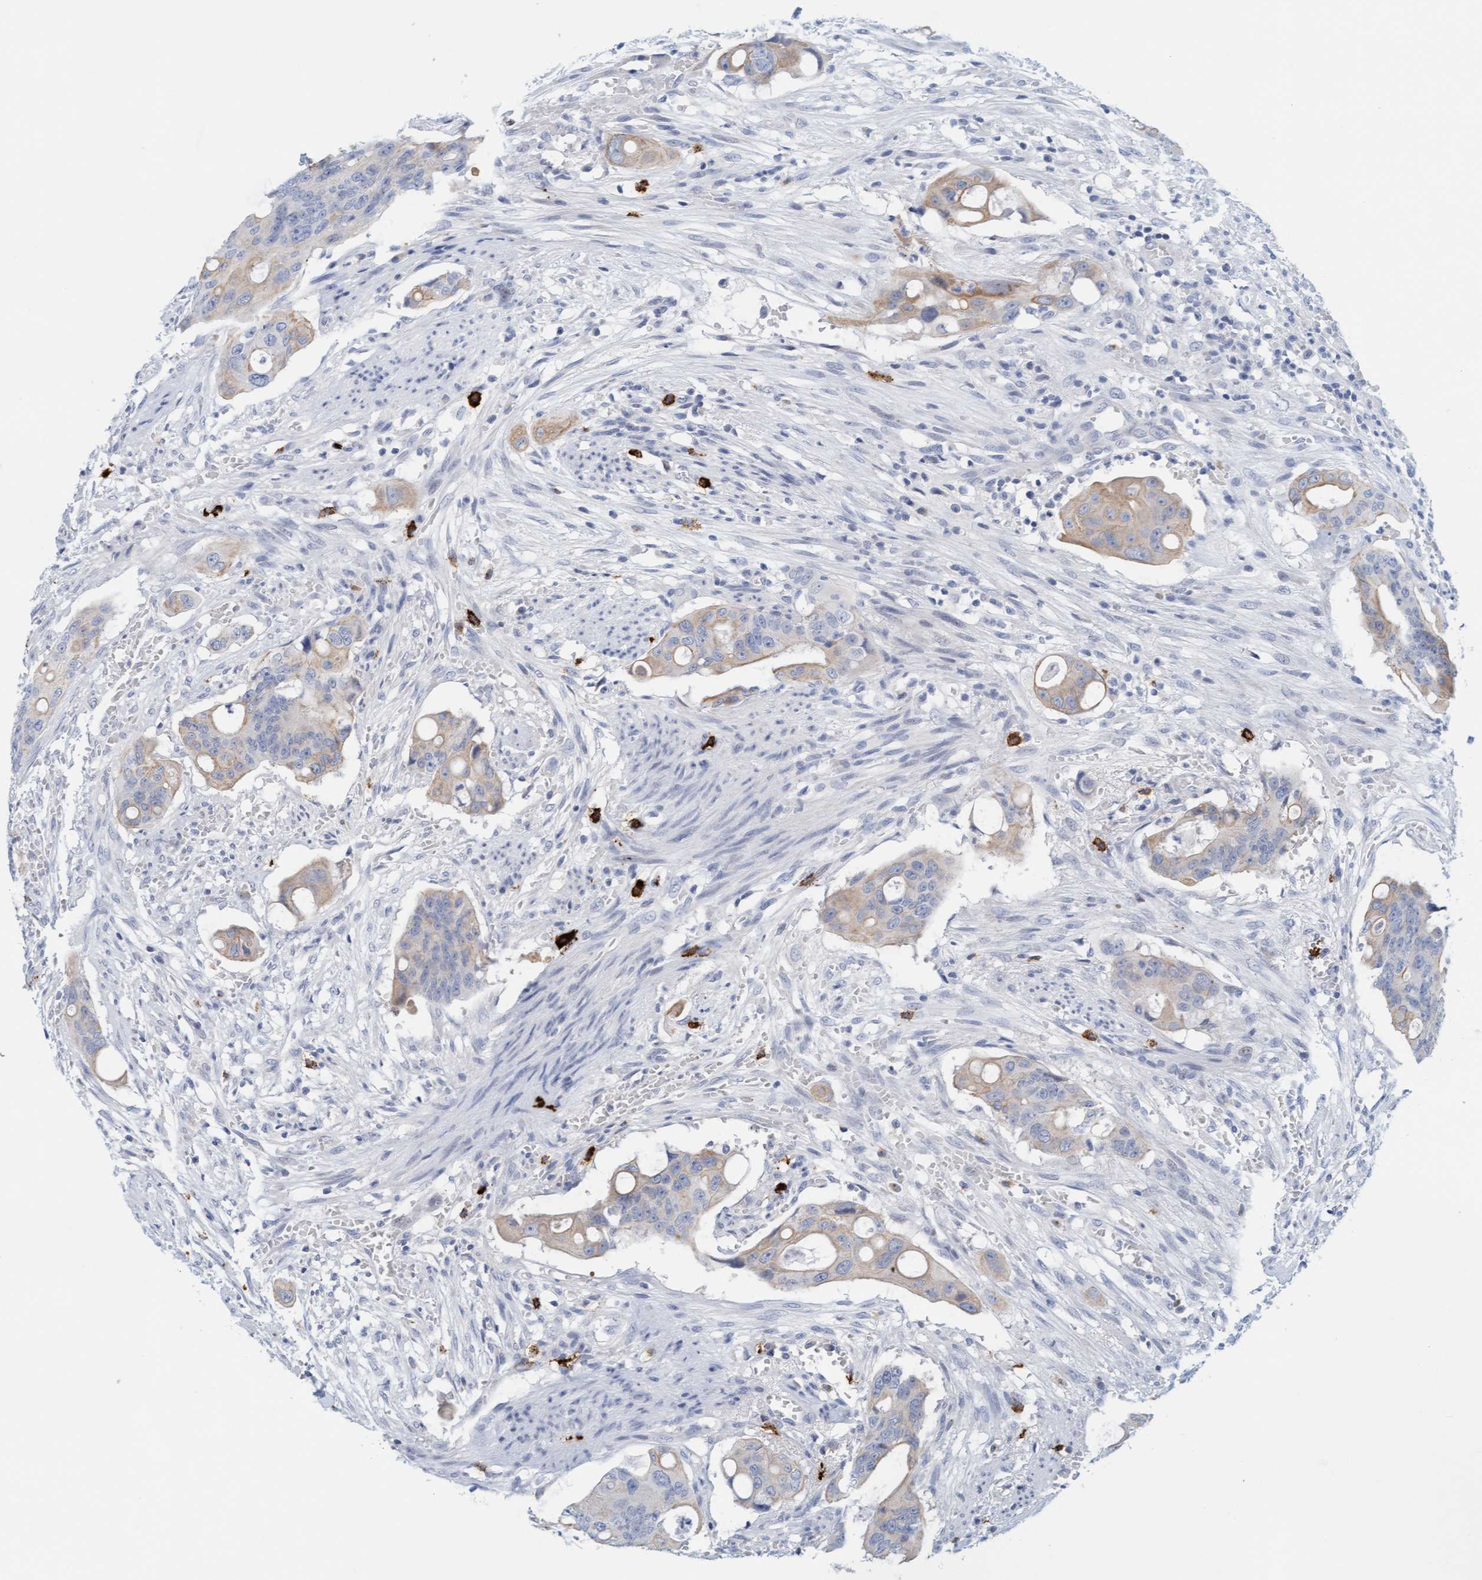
{"staining": {"intensity": "weak", "quantity": "25%-75%", "location": "cytoplasmic/membranous"}, "tissue": "colorectal cancer", "cell_type": "Tumor cells", "image_type": "cancer", "snomed": [{"axis": "morphology", "description": "Adenocarcinoma, NOS"}, {"axis": "topography", "description": "Colon"}], "caption": "An immunohistochemistry image of neoplastic tissue is shown. Protein staining in brown shows weak cytoplasmic/membranous positivity in colorectal cancer within tumor cells.", "gene": "CPA3", "patient": {"sex": "female", "age": 57}}